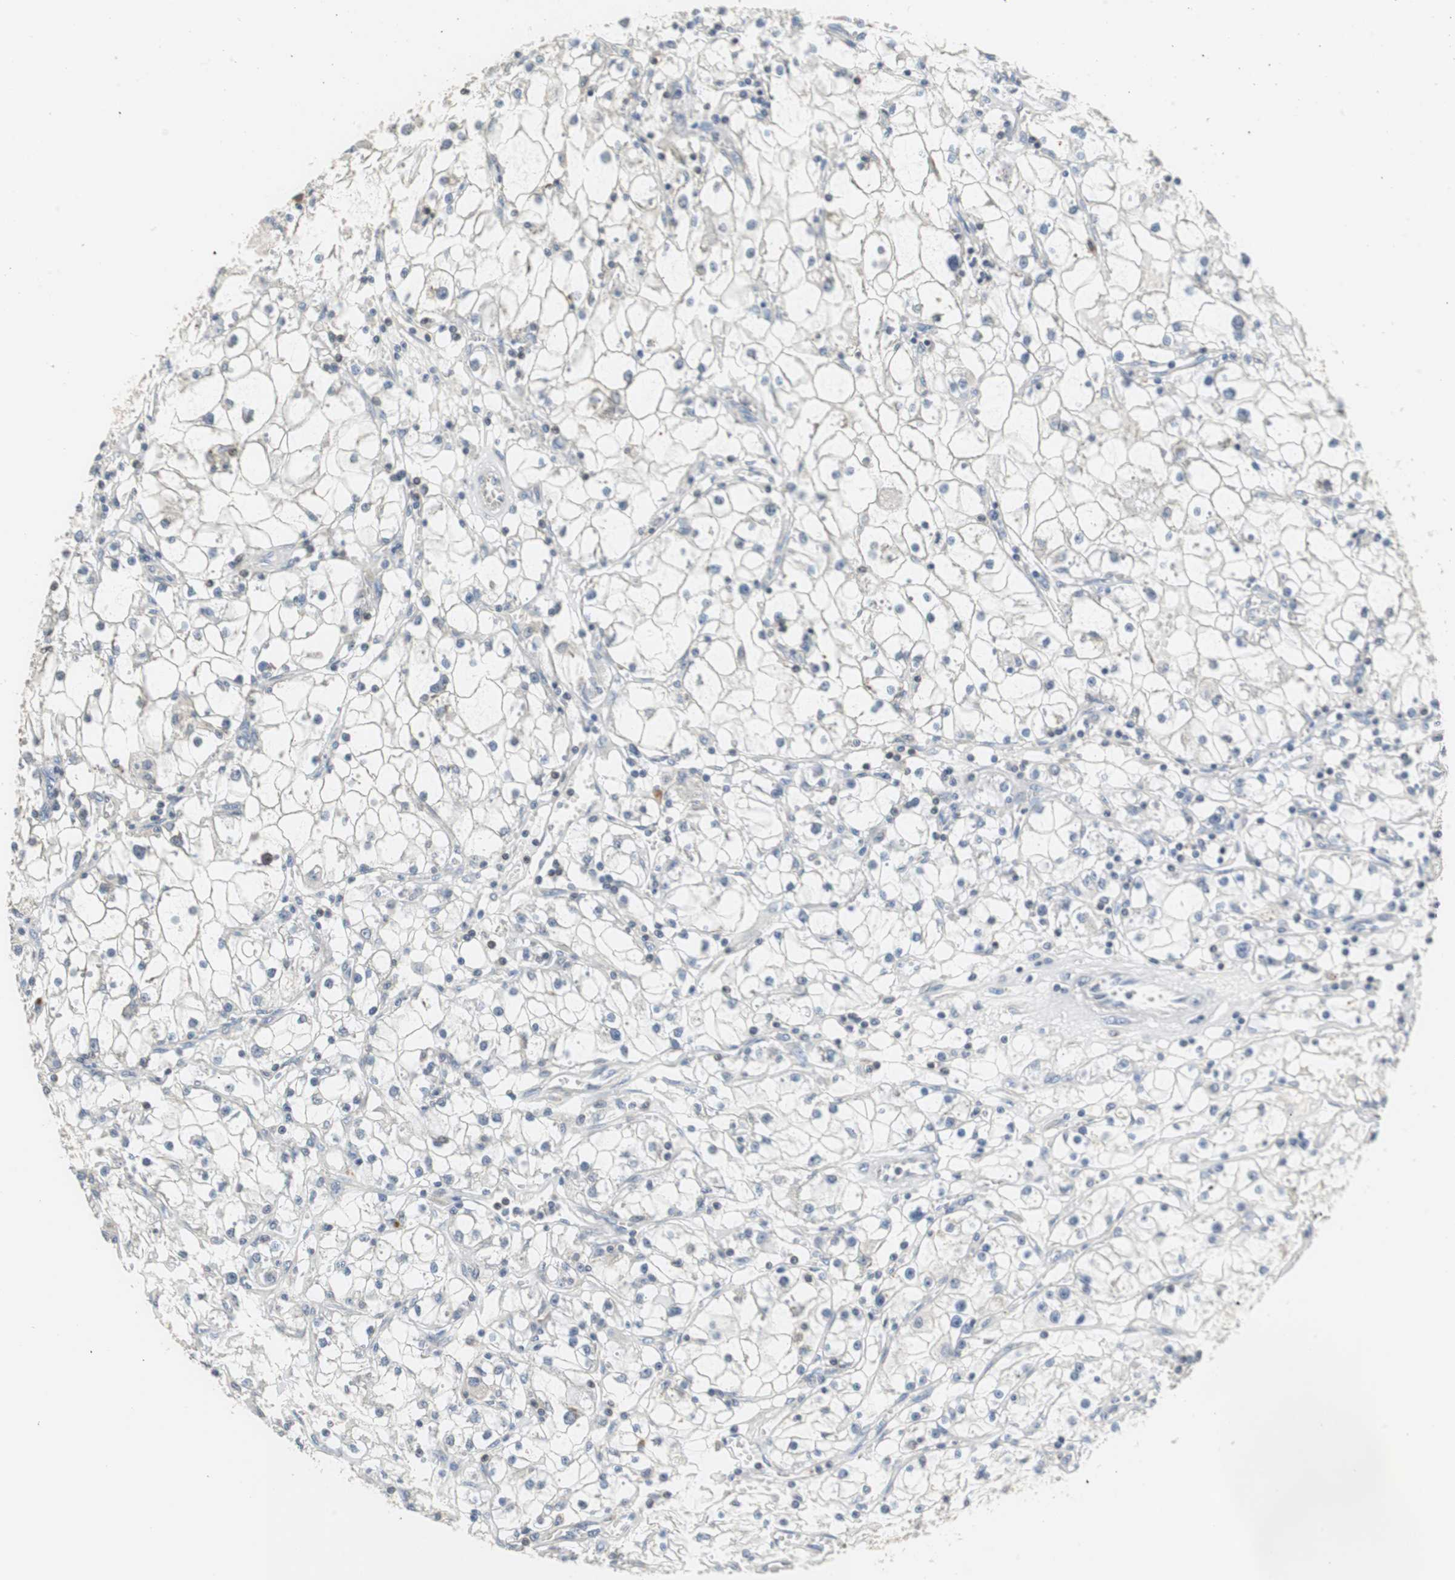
{"staining": {"intensity": "negative", "quantity": "none", "location": "none"}, "tissue": "renal cancer", "cell_type": "Tumor cells", "image_type": "cancer", "snomed": [{"axis": "morphology", "description": "Adenocarcinoma, NOS"}, {"axis": "topography", "description": "Kidney"}], "caption": "Histopathology image shows no significant protein staining in tumor cells of adenocarcinoma (renal). The staining is performed using DAB brown chromogen with nuclei counter-stained in using hematoxylin.", "gene": "GSDMD", "patient": {"sex": "male", "age": 56}}